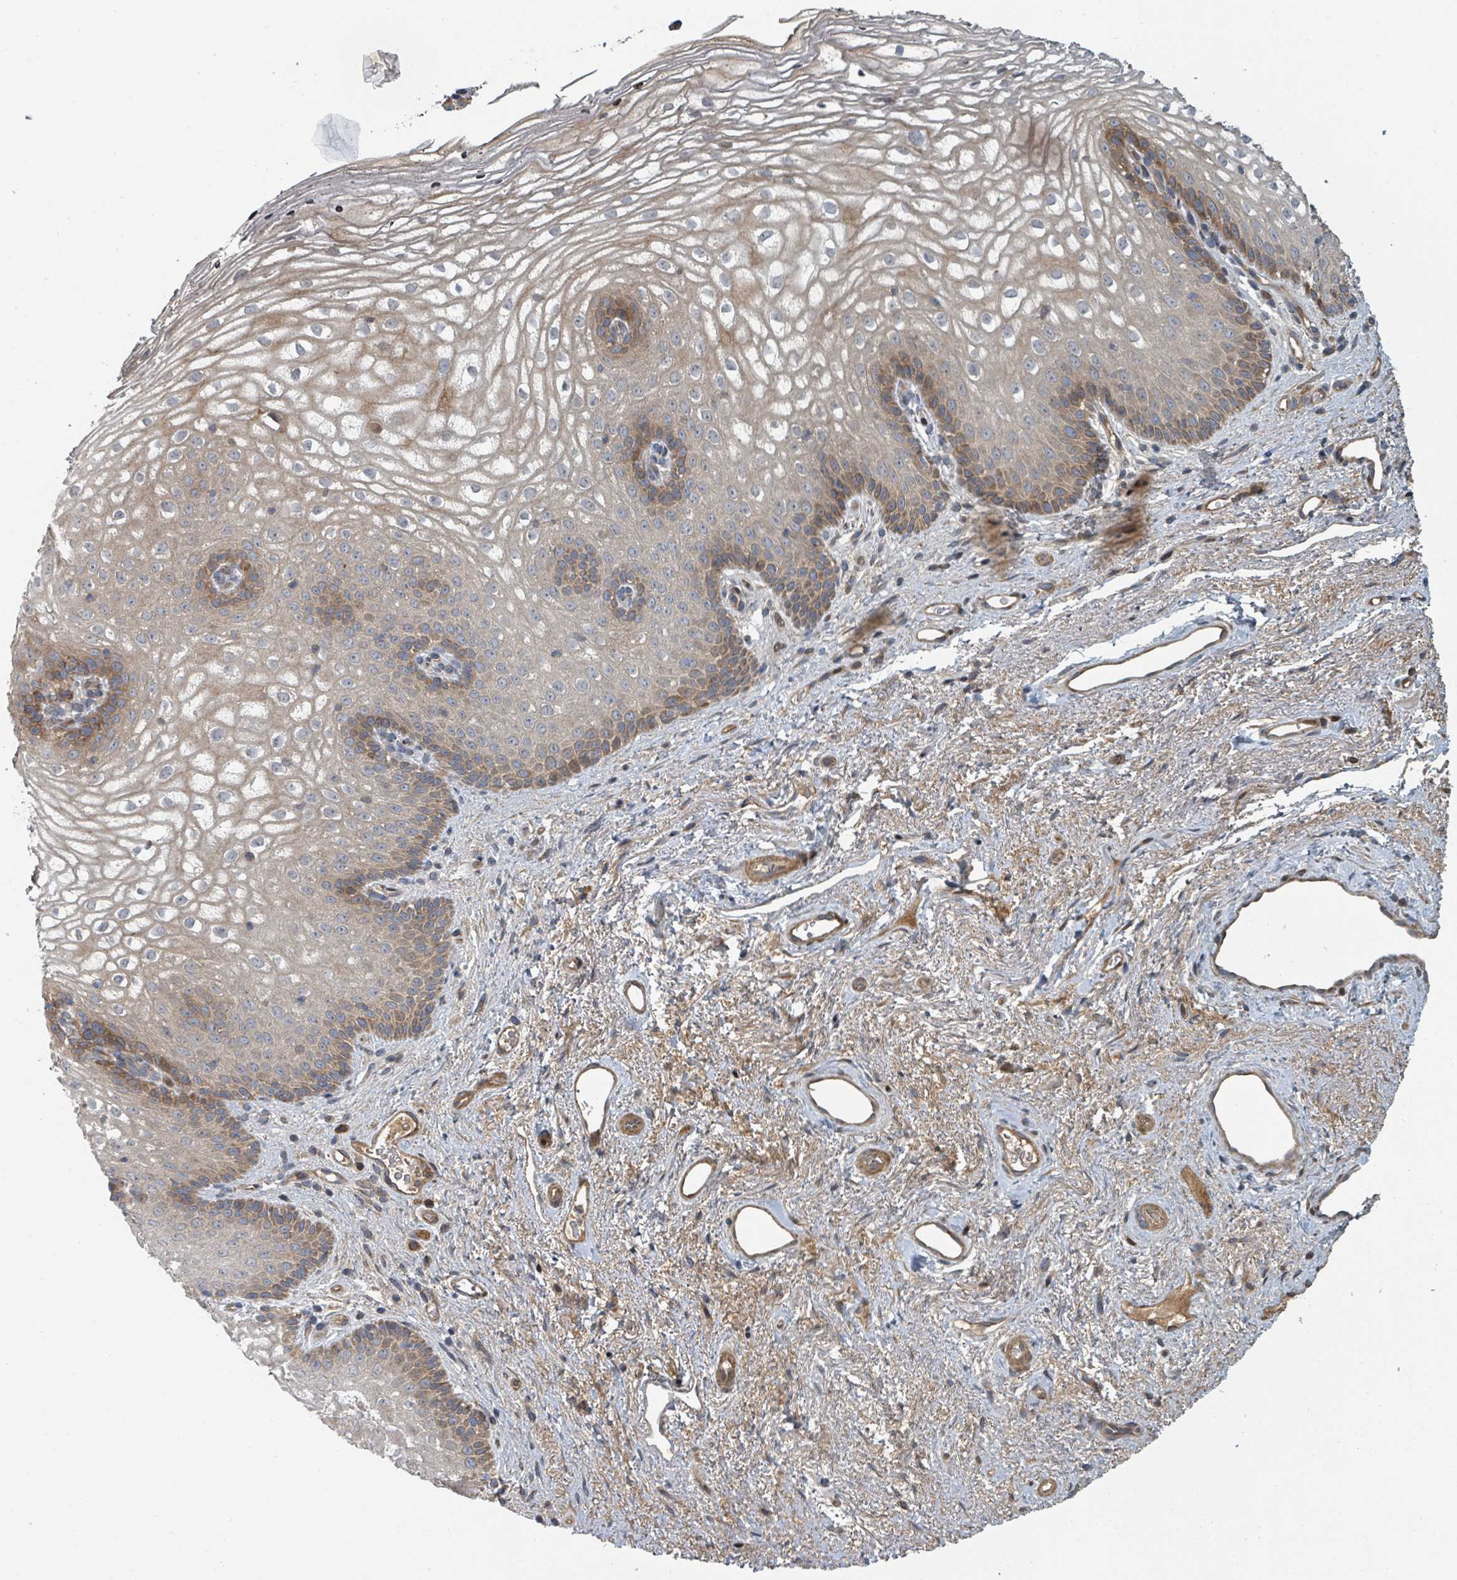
{"staining": {"intensity": "moderate", "quantity": "25%-75%", "location": "cytoplasmic/membranous"}, "tissue": "vagina", "cell_type": "Squamous epithelial cells", "image_type": "normal", "snomed": [{"axis": "morphology", "description": "Normal tissue, NOS"}, {"axis": "topography", "description": "Vagina"}], "caption": "High-magnification brightfield microscopy of normal vagina stained with DAB (3,3'-diaminobenzidine) (brown) and counterstained with hematoxylin (blue). squamous epithelial cells exhibit moderate cytoplasmic/membranous positivity is identified in about25%-75% of cells.", "gene": "DPM1", "patient": {"sex": "female", "age": 47}}